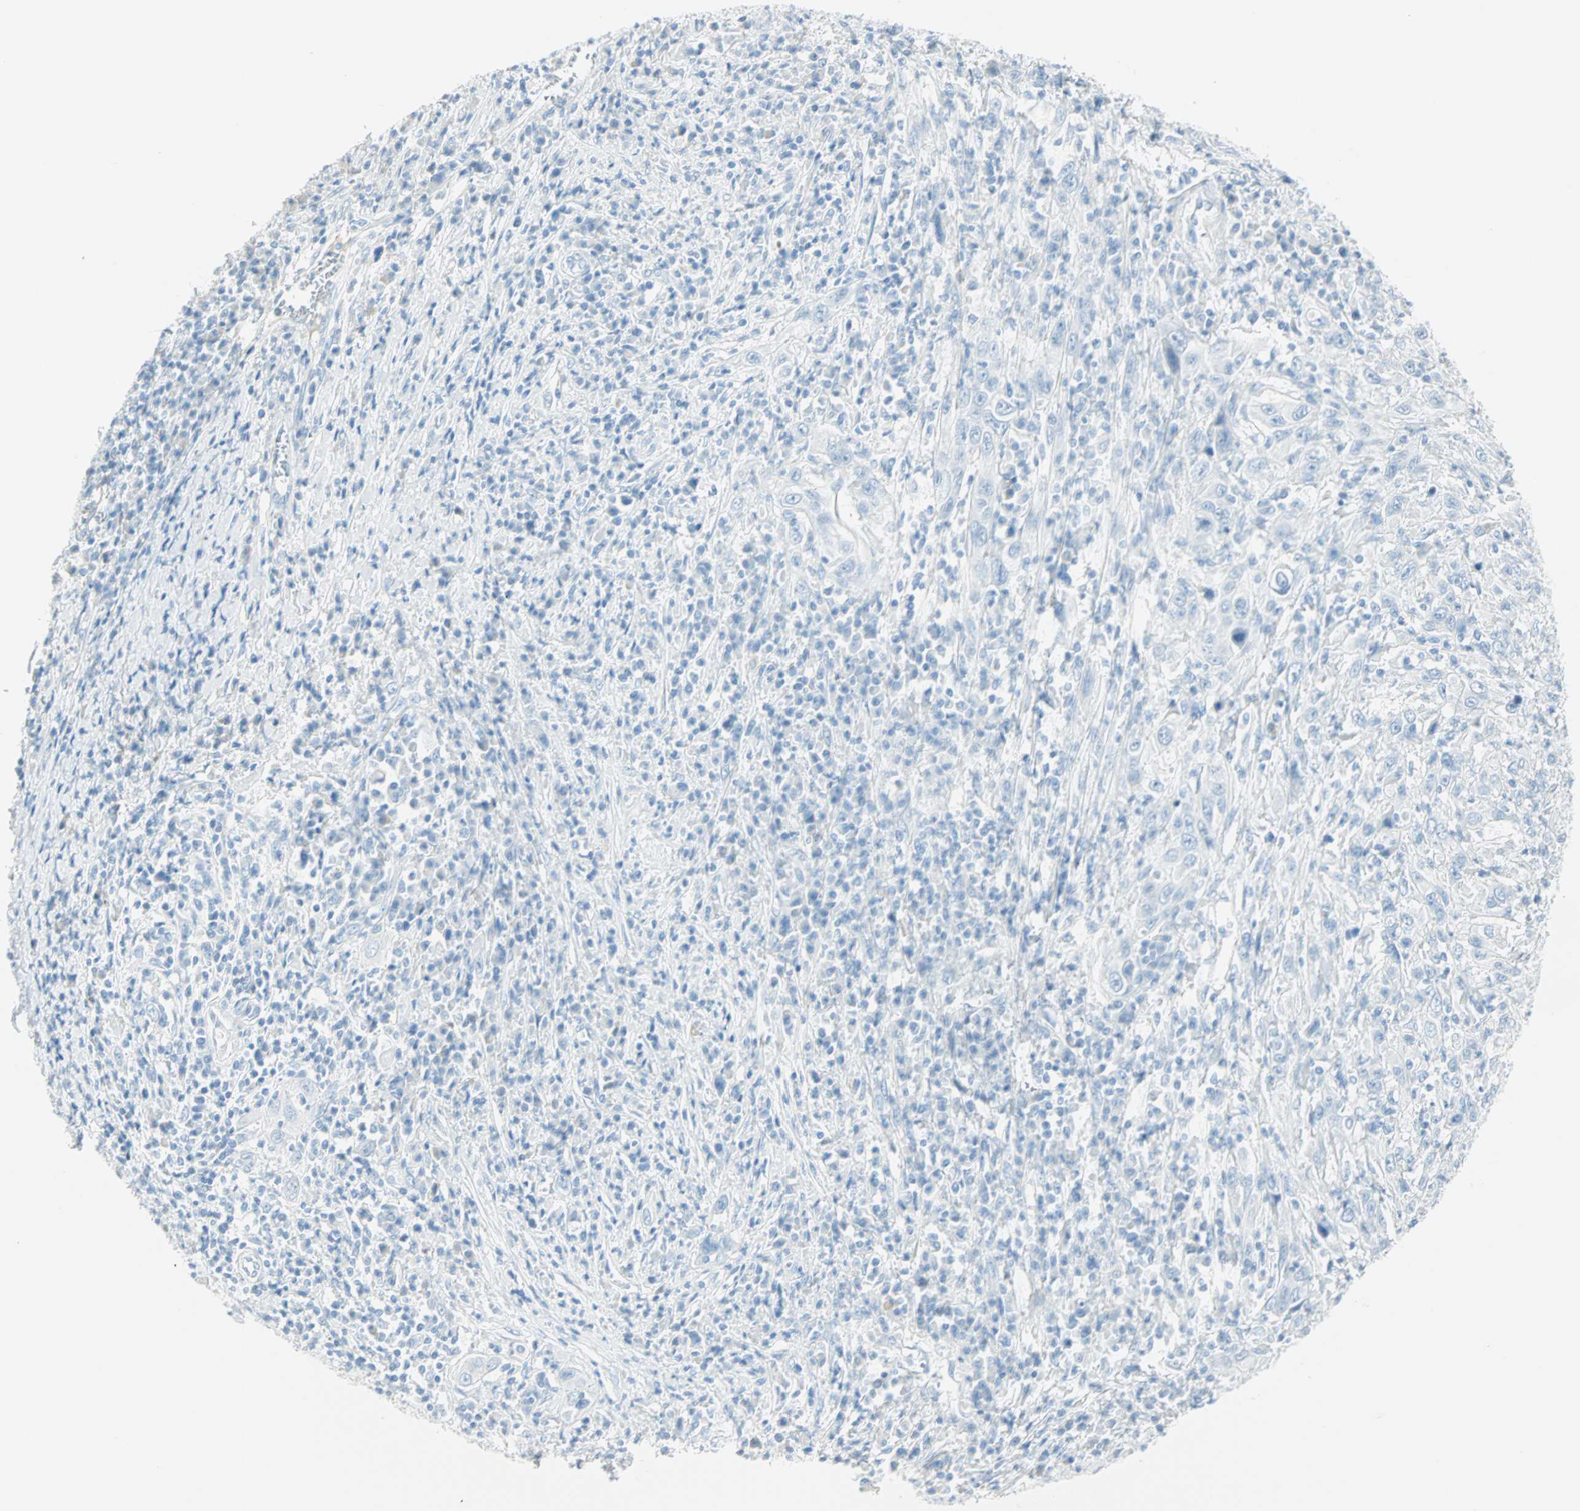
{"staining": {"intensity": "negative", "quantity": "none", "location": "none"}, "tissue": "cervical cancer", "cell_type": "Tumor cells", "image_type": "cancer", "snomed": [{"axis": "morphology", "description": "Squamous cell carcinoma, NOS"}, {"axis": "topography", "description": "Cervix"}], "caption": "Cervical cancer was stained to show a protein in brown. There is no significant staining in tumor cells. Nuclei are stained in blue.", "gene": "NES", "patient": {"sex": "female", "age": 46}}